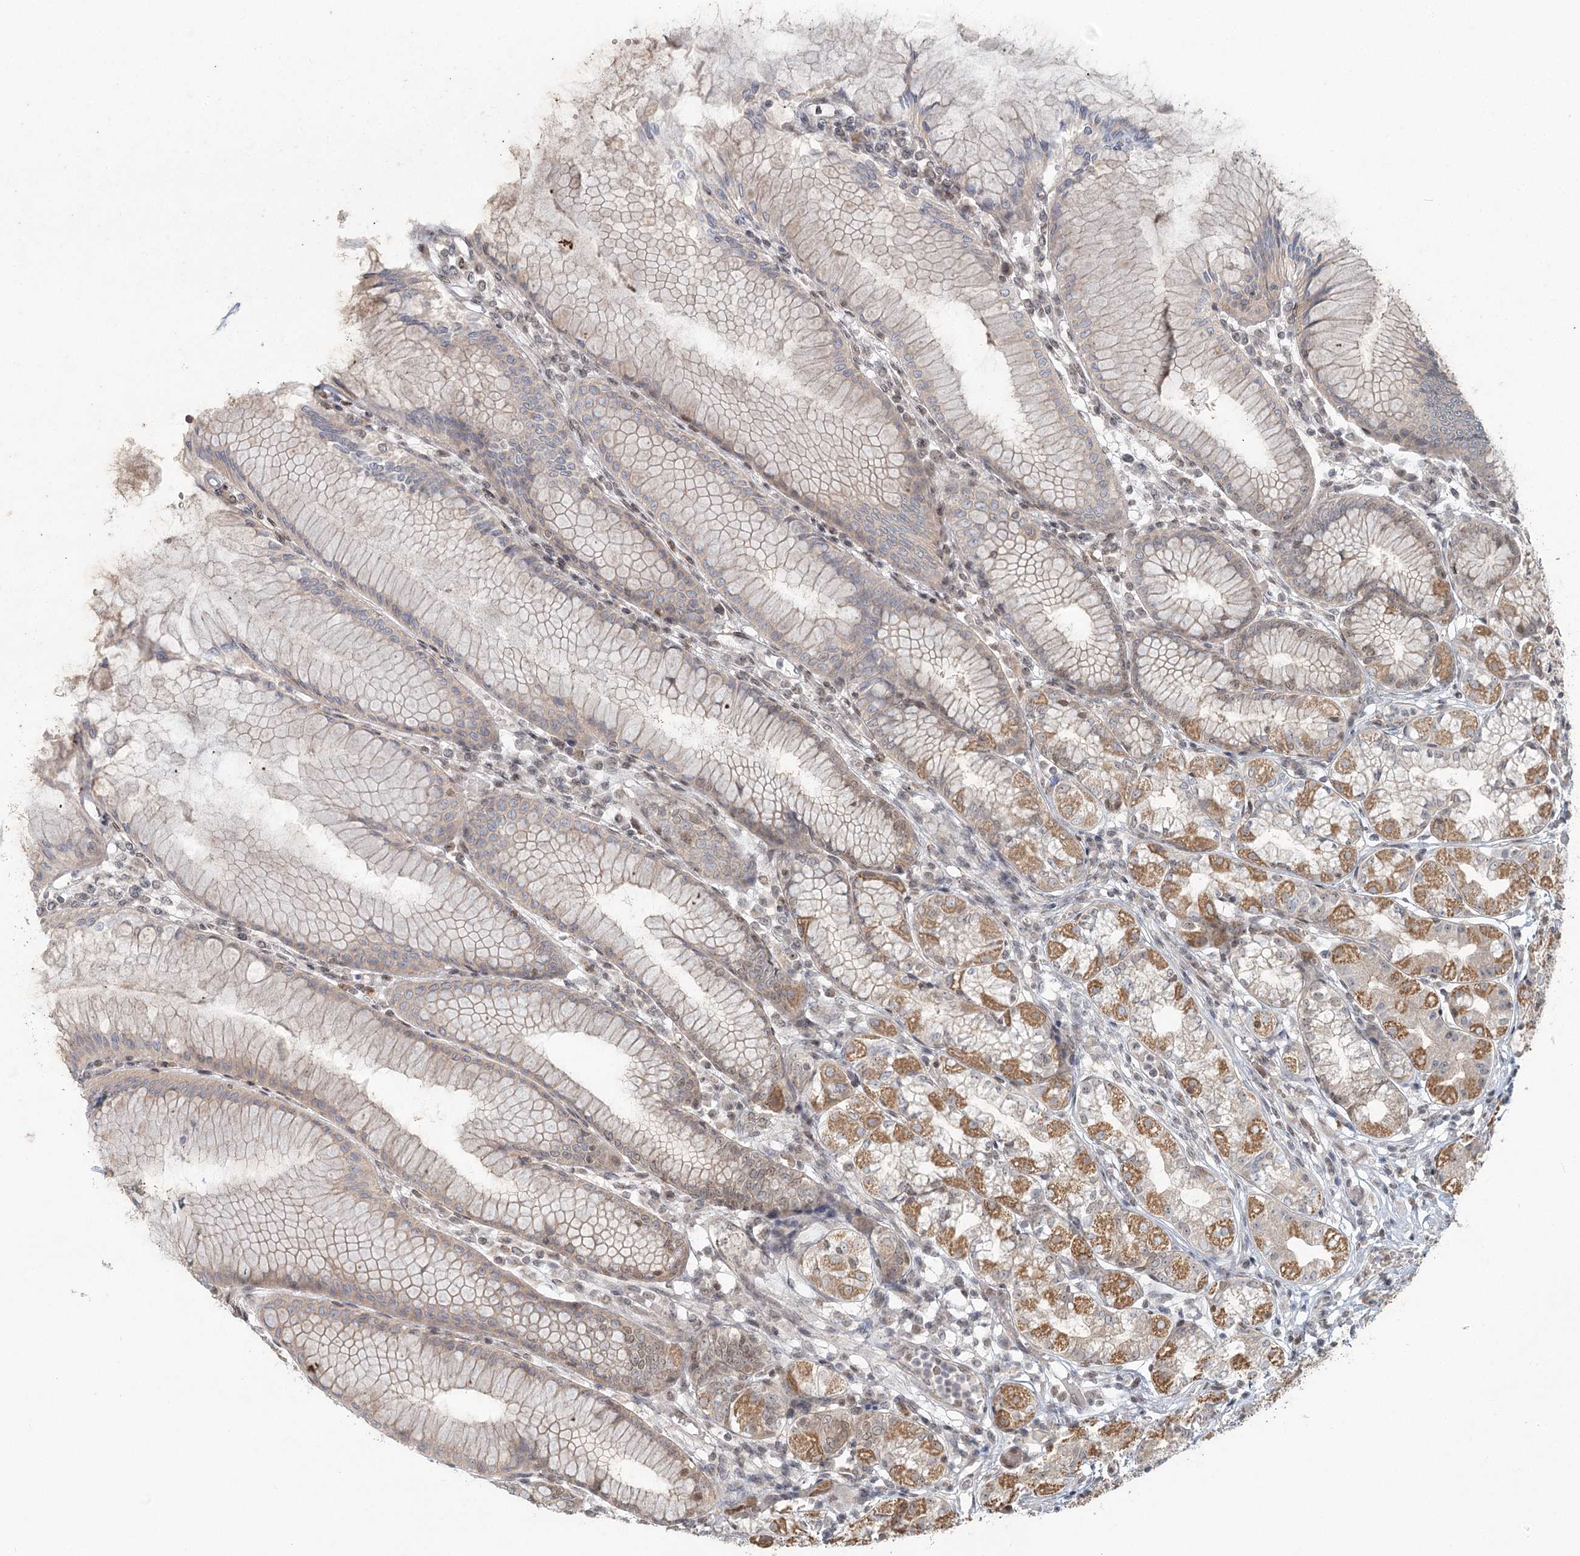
{"staining": {"intensity": "moderate", "quantity": ">75%", "location": "cytoplasmic/membranous,nuclear"}, "tissue": "stomach", "cell_type": "Glandular cells", "image_type": "normal", "snomed": [{"axis": "morphology", "description": "Normal tissue, NOS"}, {"axis": "topography", "description": "Stomach"}], "caption": "A brown stain labels moderate cytoplasmic/membranous,nuclear expression of a protein in glandular cells of unremarkable stomach.", "gene": "R3HCC1L", "patient": {"sex": "female", "age": 57}}